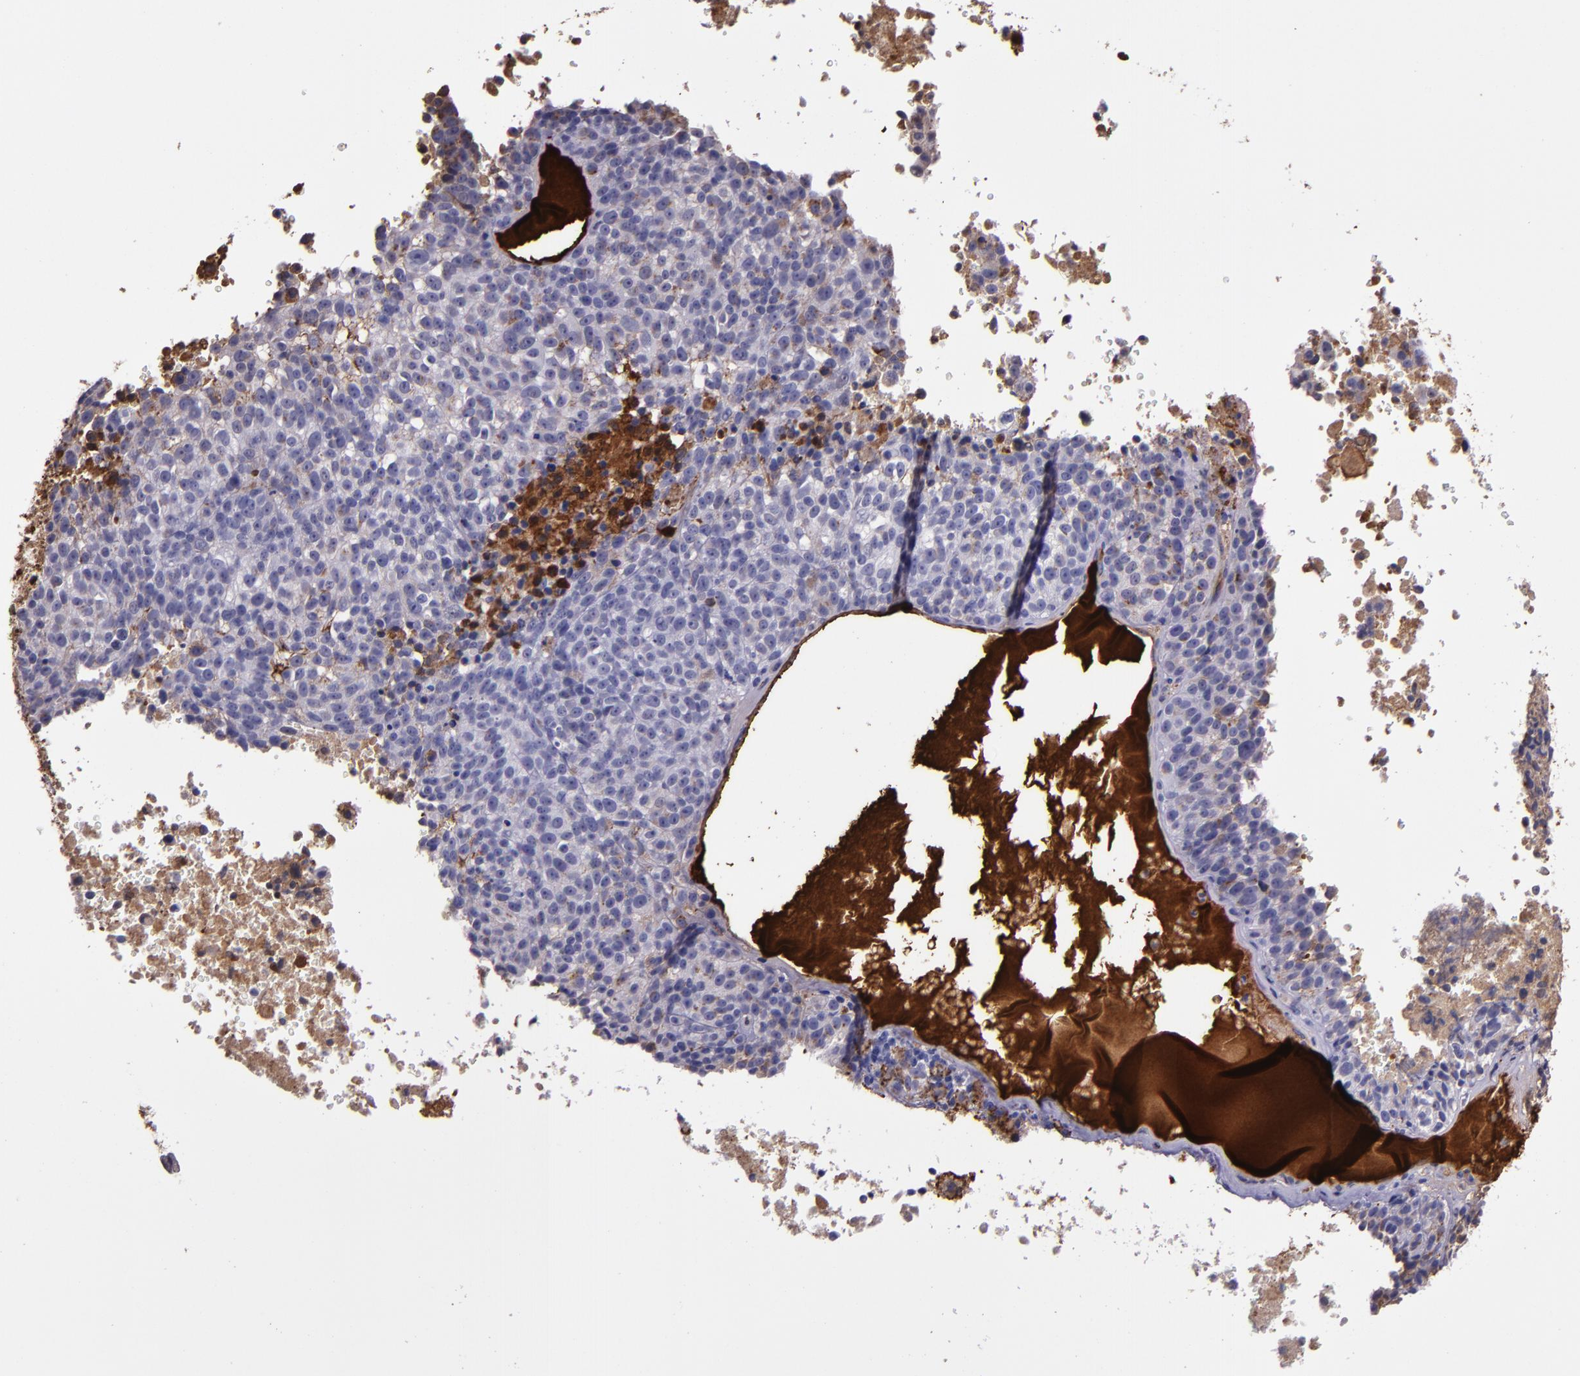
{"staining": {"intensity": "negative", "quantity": "none", "location": "none"}, "tissue": "melanoma", "cell_type": "Tumor cells", "image_type": "cancer", "snomed": [{"axis": "morphology", "description": "Malignant melanoma, Metastatic site"}, {"axis": "topography", "description": "Cerebral cortex"}], "caption": "The IHC micrograph has no significant staining in tumor cells of melanoma tissue. (DAB (3,3'-diaminobenzidine) immunohistochemistry, high magnification).", "gene": "A2M", "patient": {"sex": "female", "age": 52}}